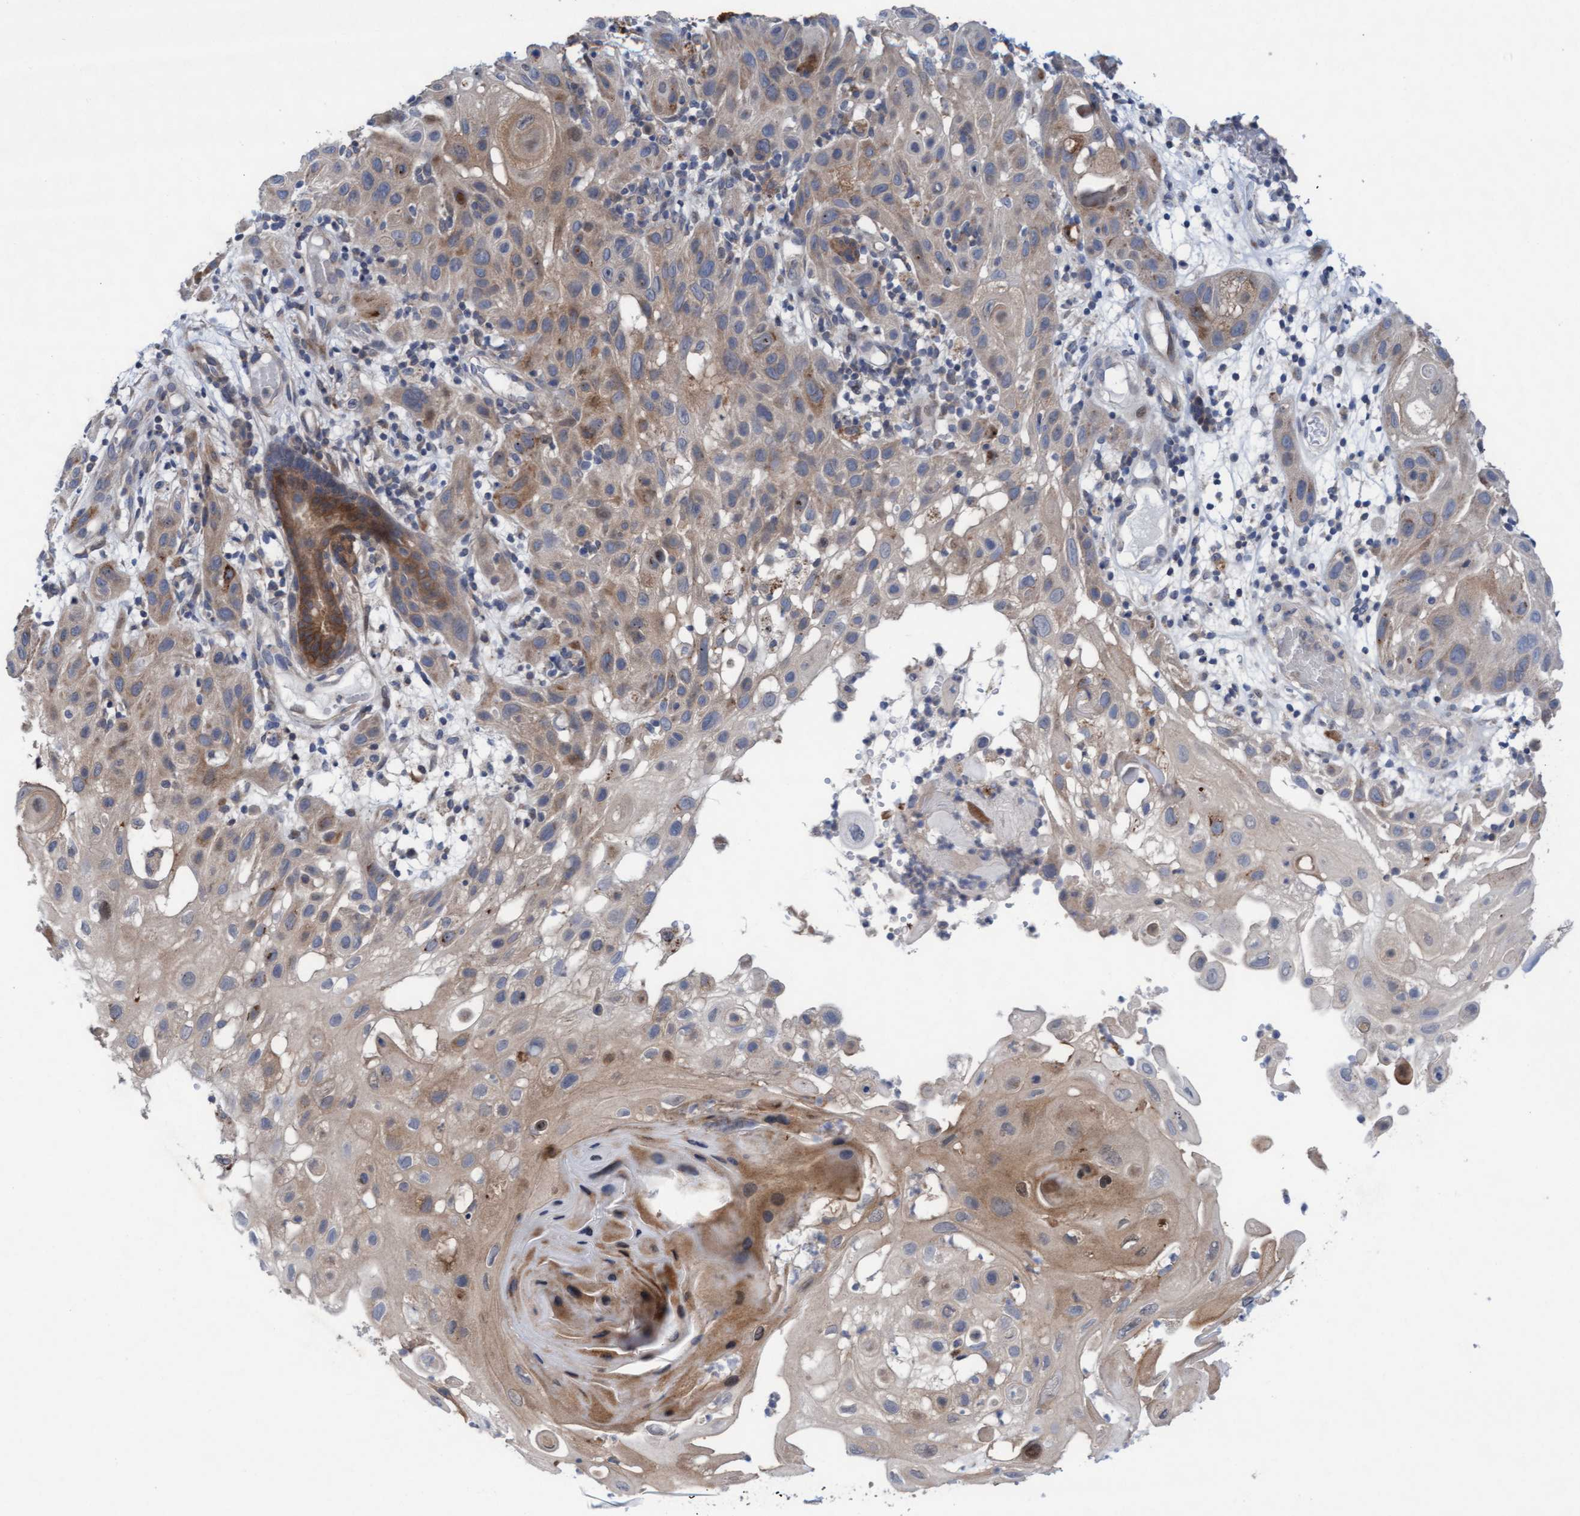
{"staining": {"intensity": "weak", "quantity": ">75%", "location": "cytoplasmic/membranous"}, "tissue": "skin cancer", "cell_type": "Tumor cells", "image_type": "cancer", "snomed": [{"axis": "morphology", "description": "Squamous cell carcinoma, NOS"}, {"axis": "topography", "description": "Skin"}], "caption": "A high-resolution histopathology image shows immunohistochemistry (IHC) staining of skin squamous cell carcinoma, which displays weak cytoplasmic/membranous expression in about >75% of tumor cells. The staining was performed using DAB, with brown indicating positive protein expression. Nuclei are stained blue with hematoxylin.", "gene": "PLCD1", "patient": {"sex": "female", "age": 96}}